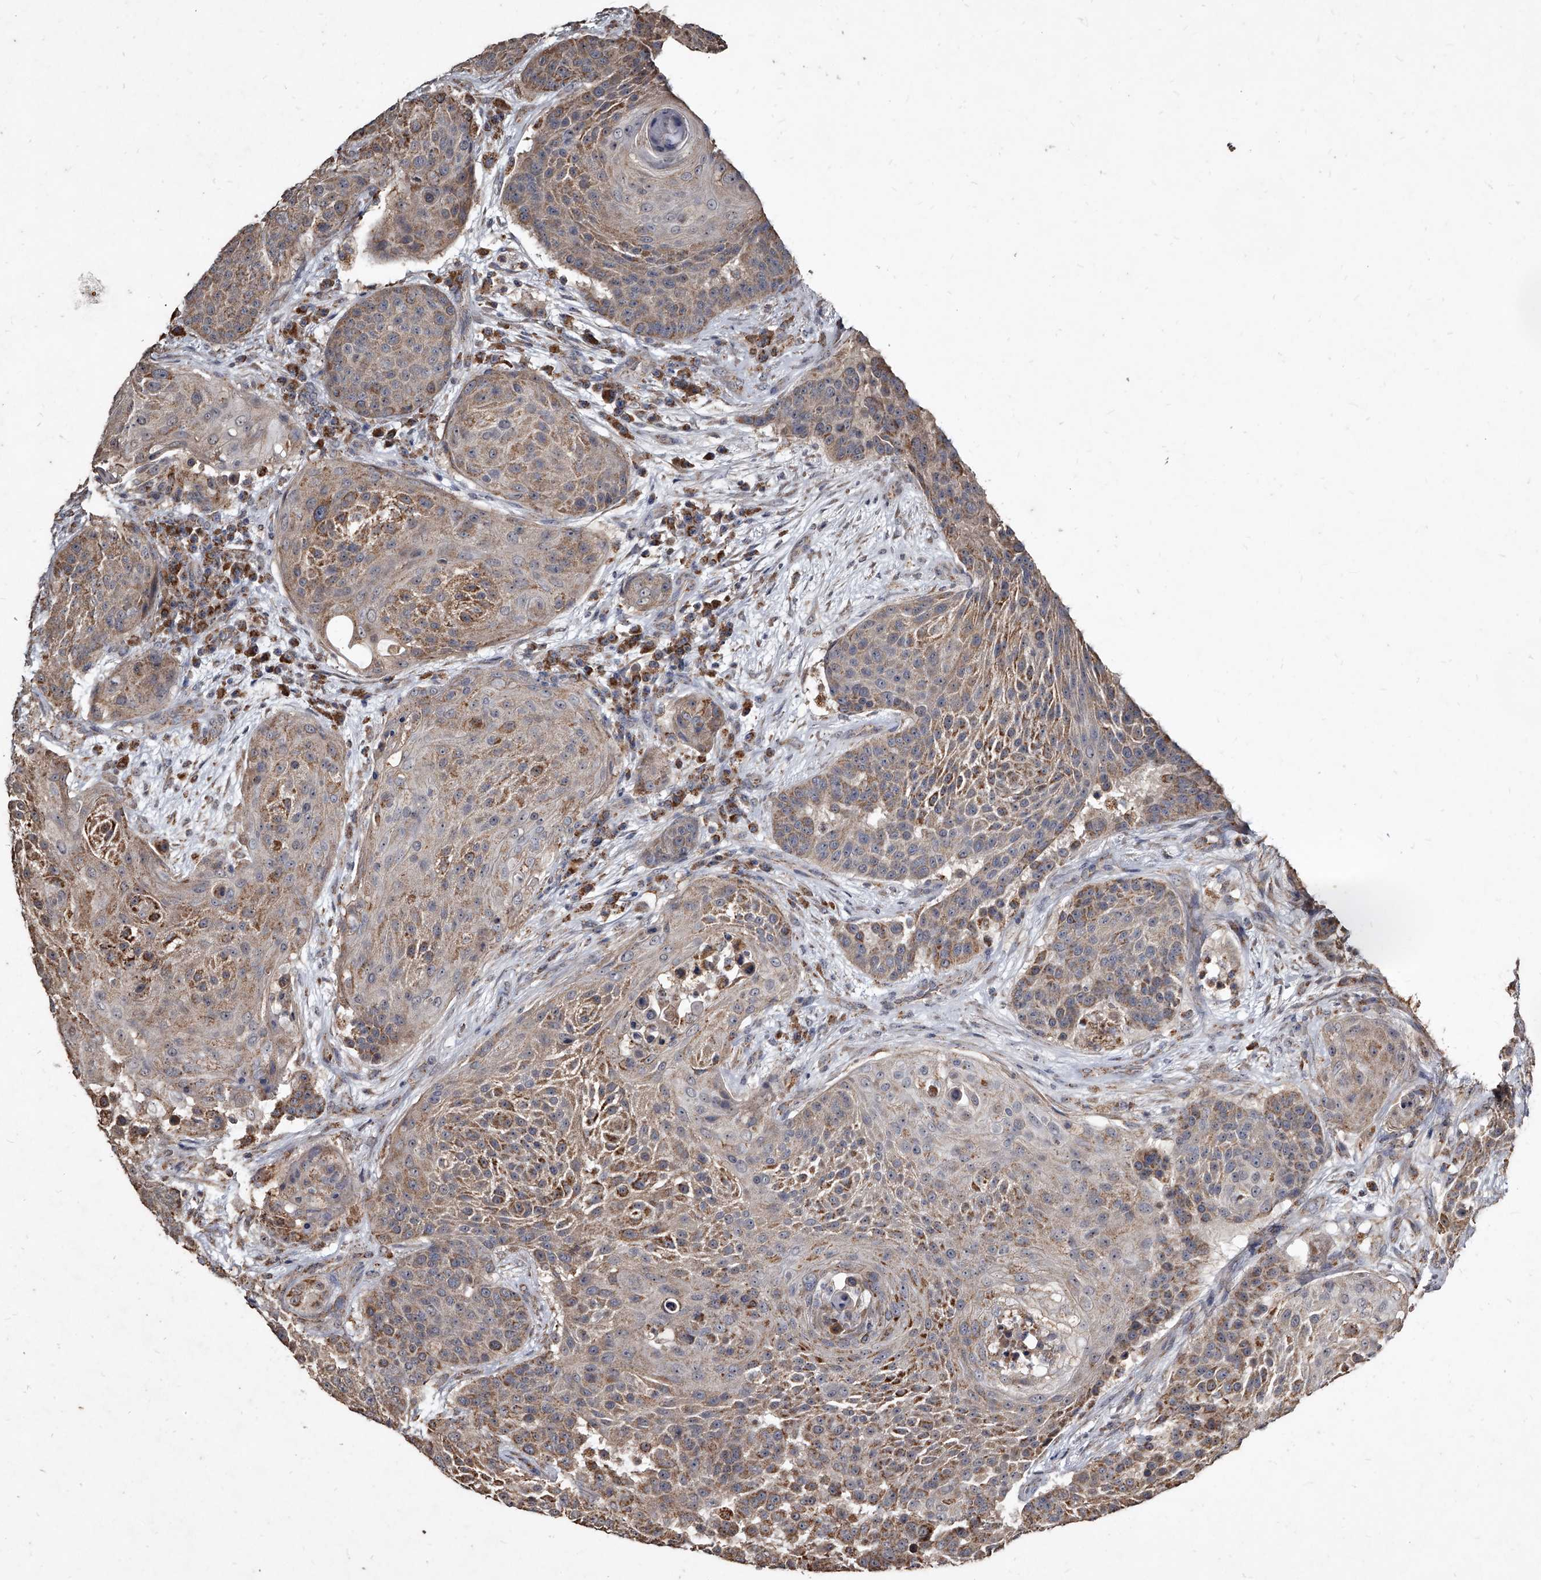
{"staining": {"intensity": "moderate", "quantity": ">75%", "location": "cytoplasmic/membranous"}, "tissue": "urothelial cancer", "cell_type": "Tumor cells", "image_type": "cancer", "snomed": [{"axis": "morphology", "description": "Urothelial carcinoma, High grade"}, {"axis": "topography", "description": "Urinary bladder"}], "caption": "Urothelial carcinoma (high-grade) was stained to show a protein in brown. There is medium levels of moderate cytoplasmic/membranous staining in about >75% of tumor cells. (Stains: DAB in brown, nuclei in blue, Microscopy: brightfield microscopy at high magnification).", "gene": "GPR183", "patient": {"sex": "female", "age": 63}}